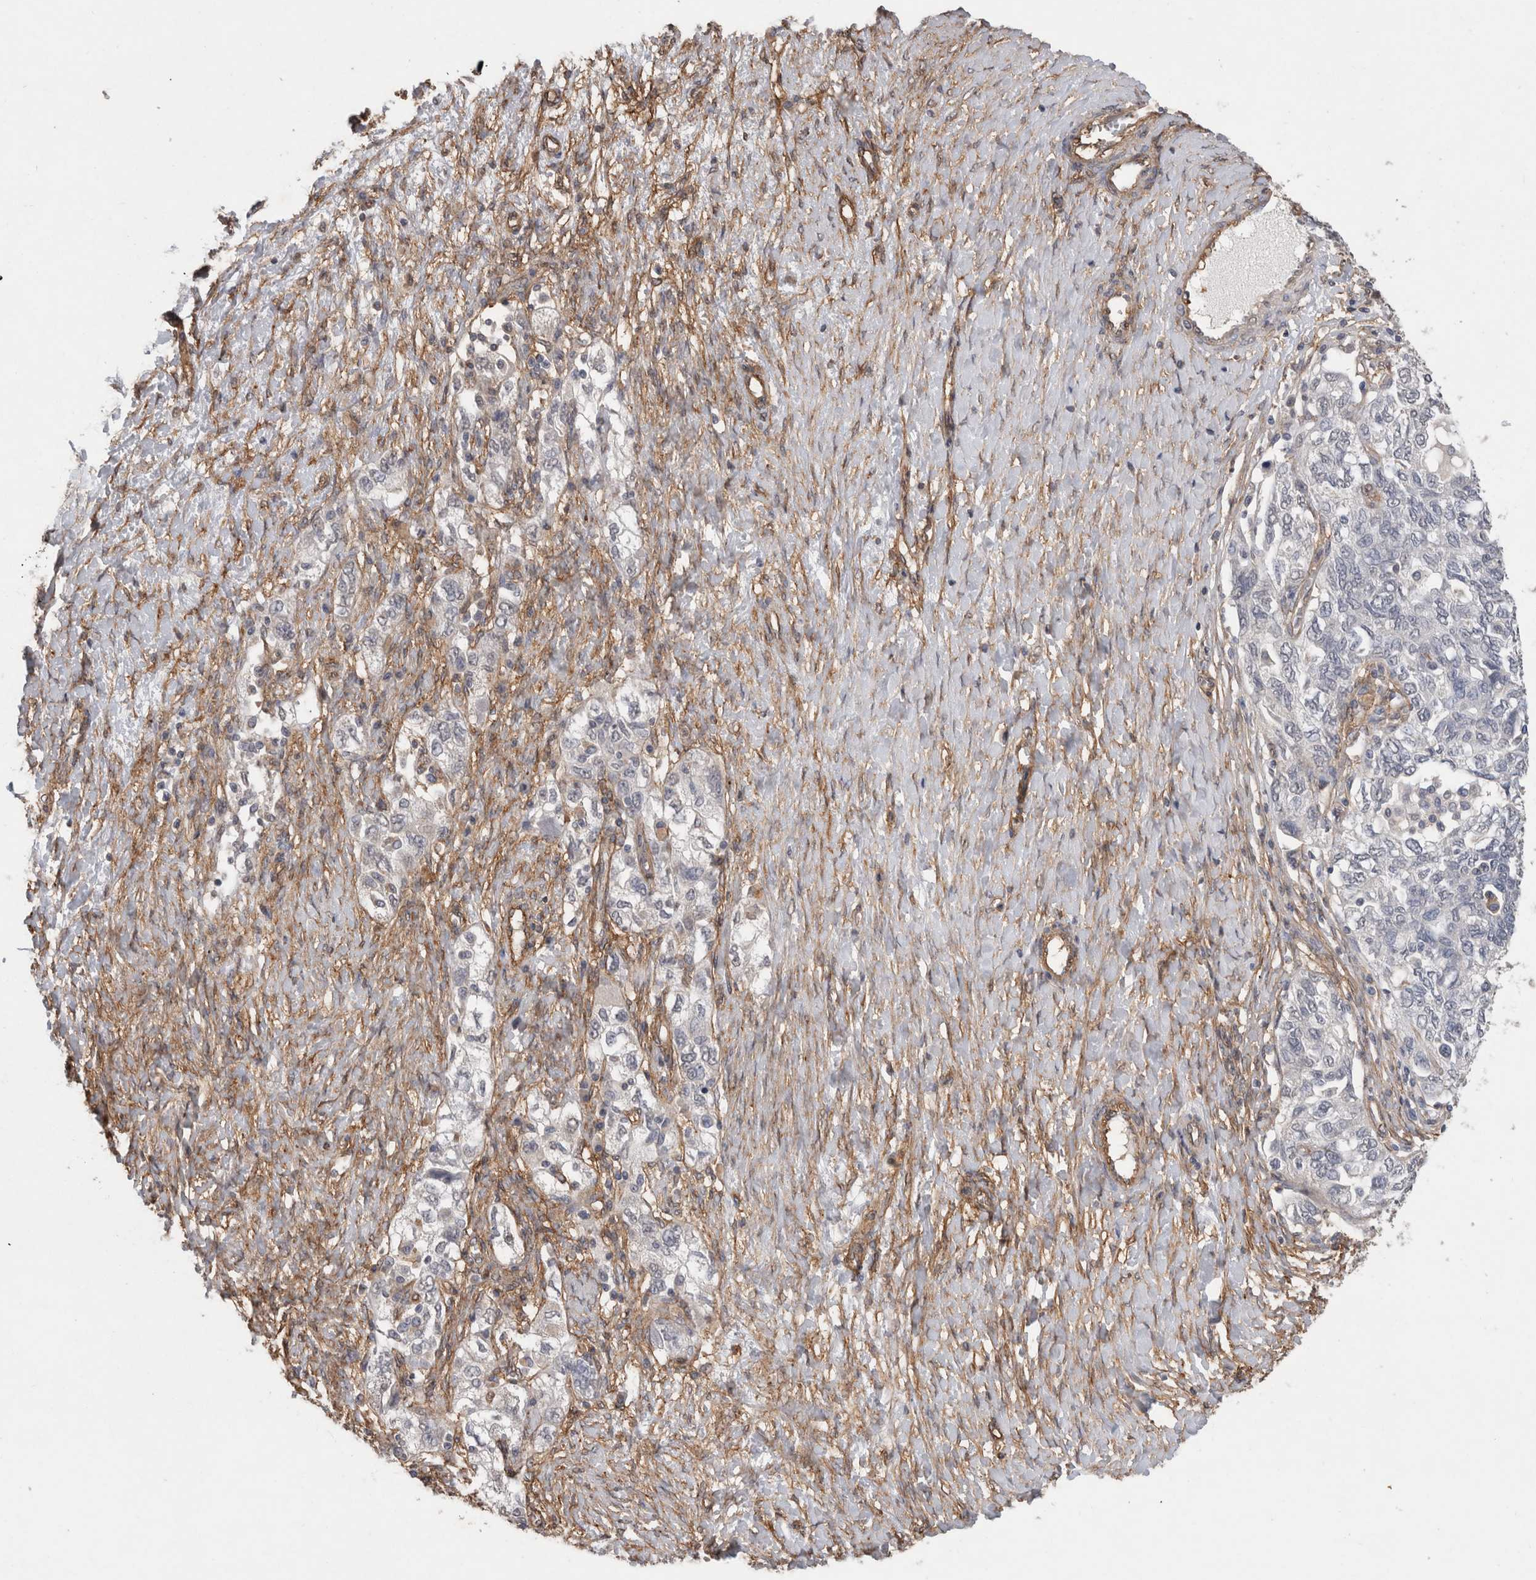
{"staining": {"intensity": "negative", "quantity": "none", "location": "none"}, "tissue": "ovarian cancer", "cell_type": "Tumor cells", "image_type": "cancer", "snomed": [{"axis": "morphology", "description": "Carcinoma, NOS"}, {"axis": "morphology", "description": "Cystadenocarcinoma, serous, NOS"}, {"axis": "topography", "description": "Ovary"}], "caption": "Human carcinoma (ovarian) stained for a protein using immunohistochemistry reveals no expression in tumor cells.", "gene": "RECK", "patient": {"sex": "female", "age": 69}}